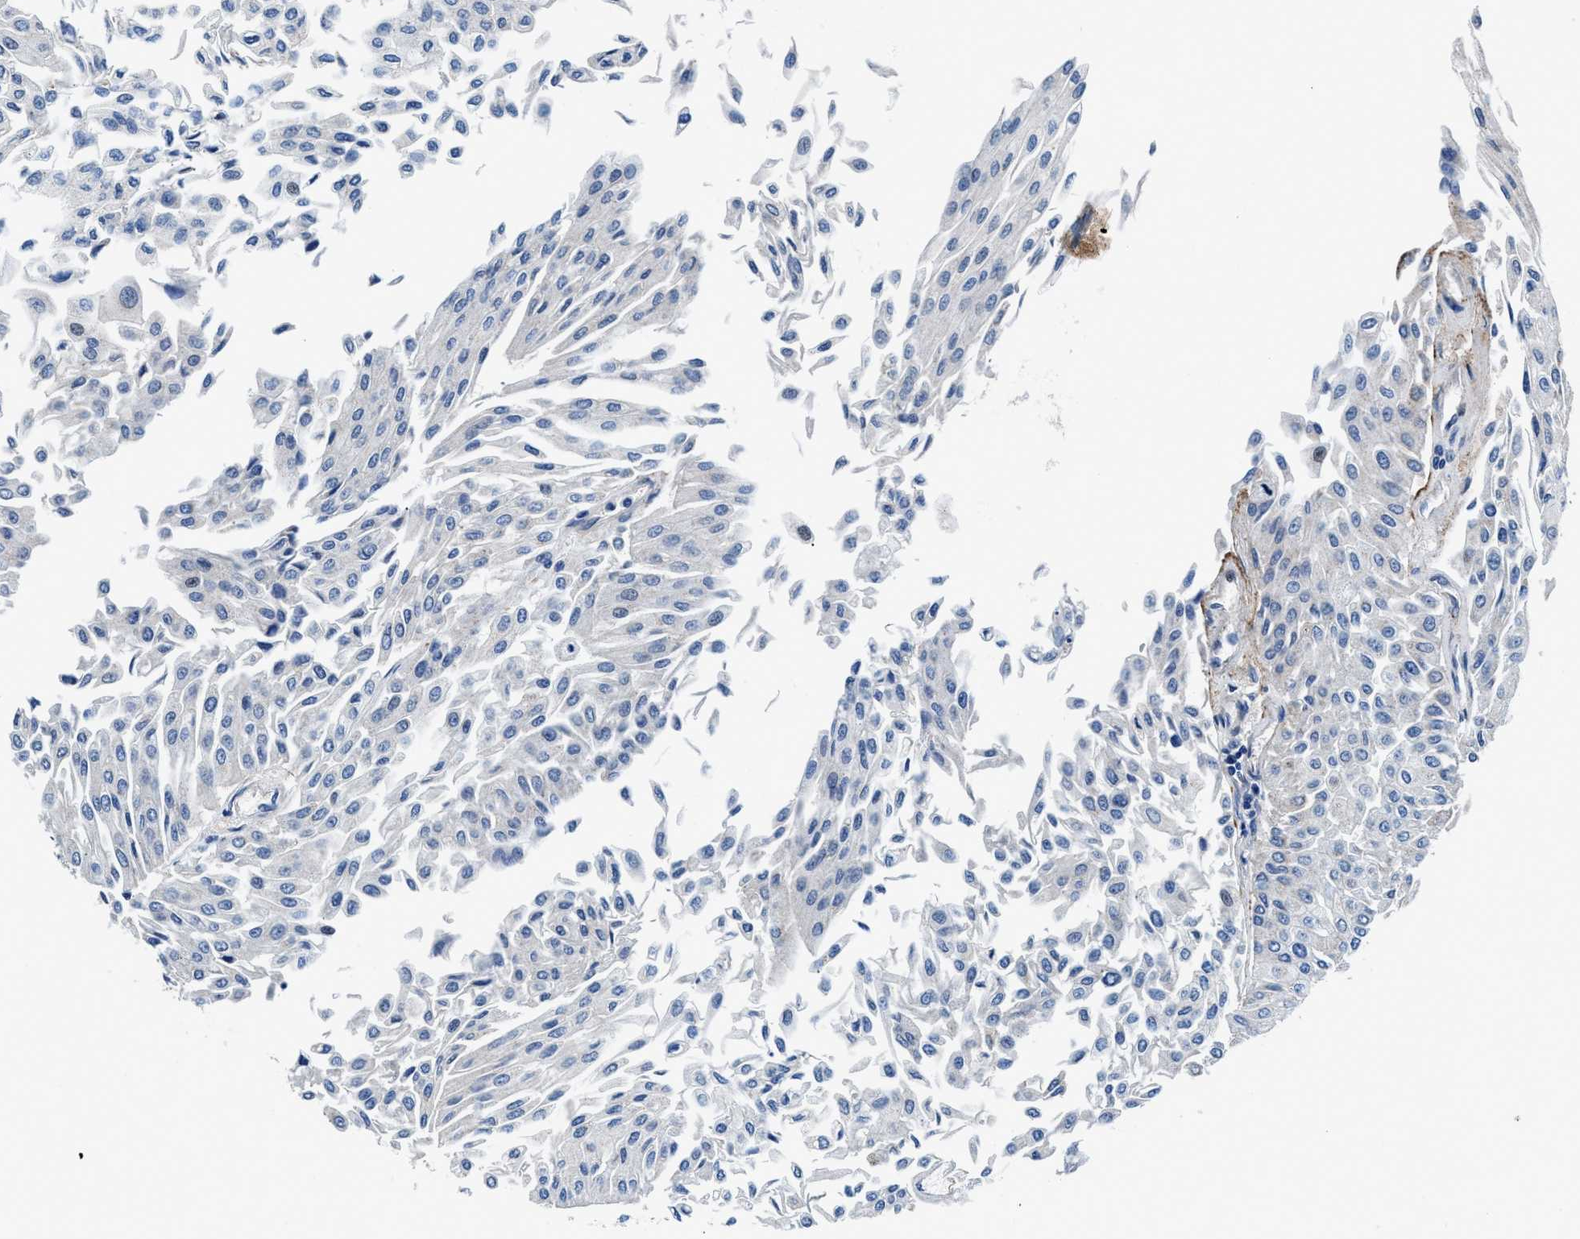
{"staining": {"intensity": "negative", "quantity": "none", "location": "none"}, "tissue": "urothelial cancer", "cell_type": "Tumor cells", "image_type": "cancer", "snomed": [{"axis": "morphology", "description": "Urothelial carcinoma, Low grade"}, {"axis": "topography", "description": "Urinary bladder"}], "caption": "High magnification brightfield microscopy of urothelial cancer stained with DAB (3,3'-diaminobenzidine) (brown) and counterstained with hematoxylin (blue): tumor cells show no significant positivity.", "gene": "DAG1", "patient": {"sex": "male", "age": 67}}